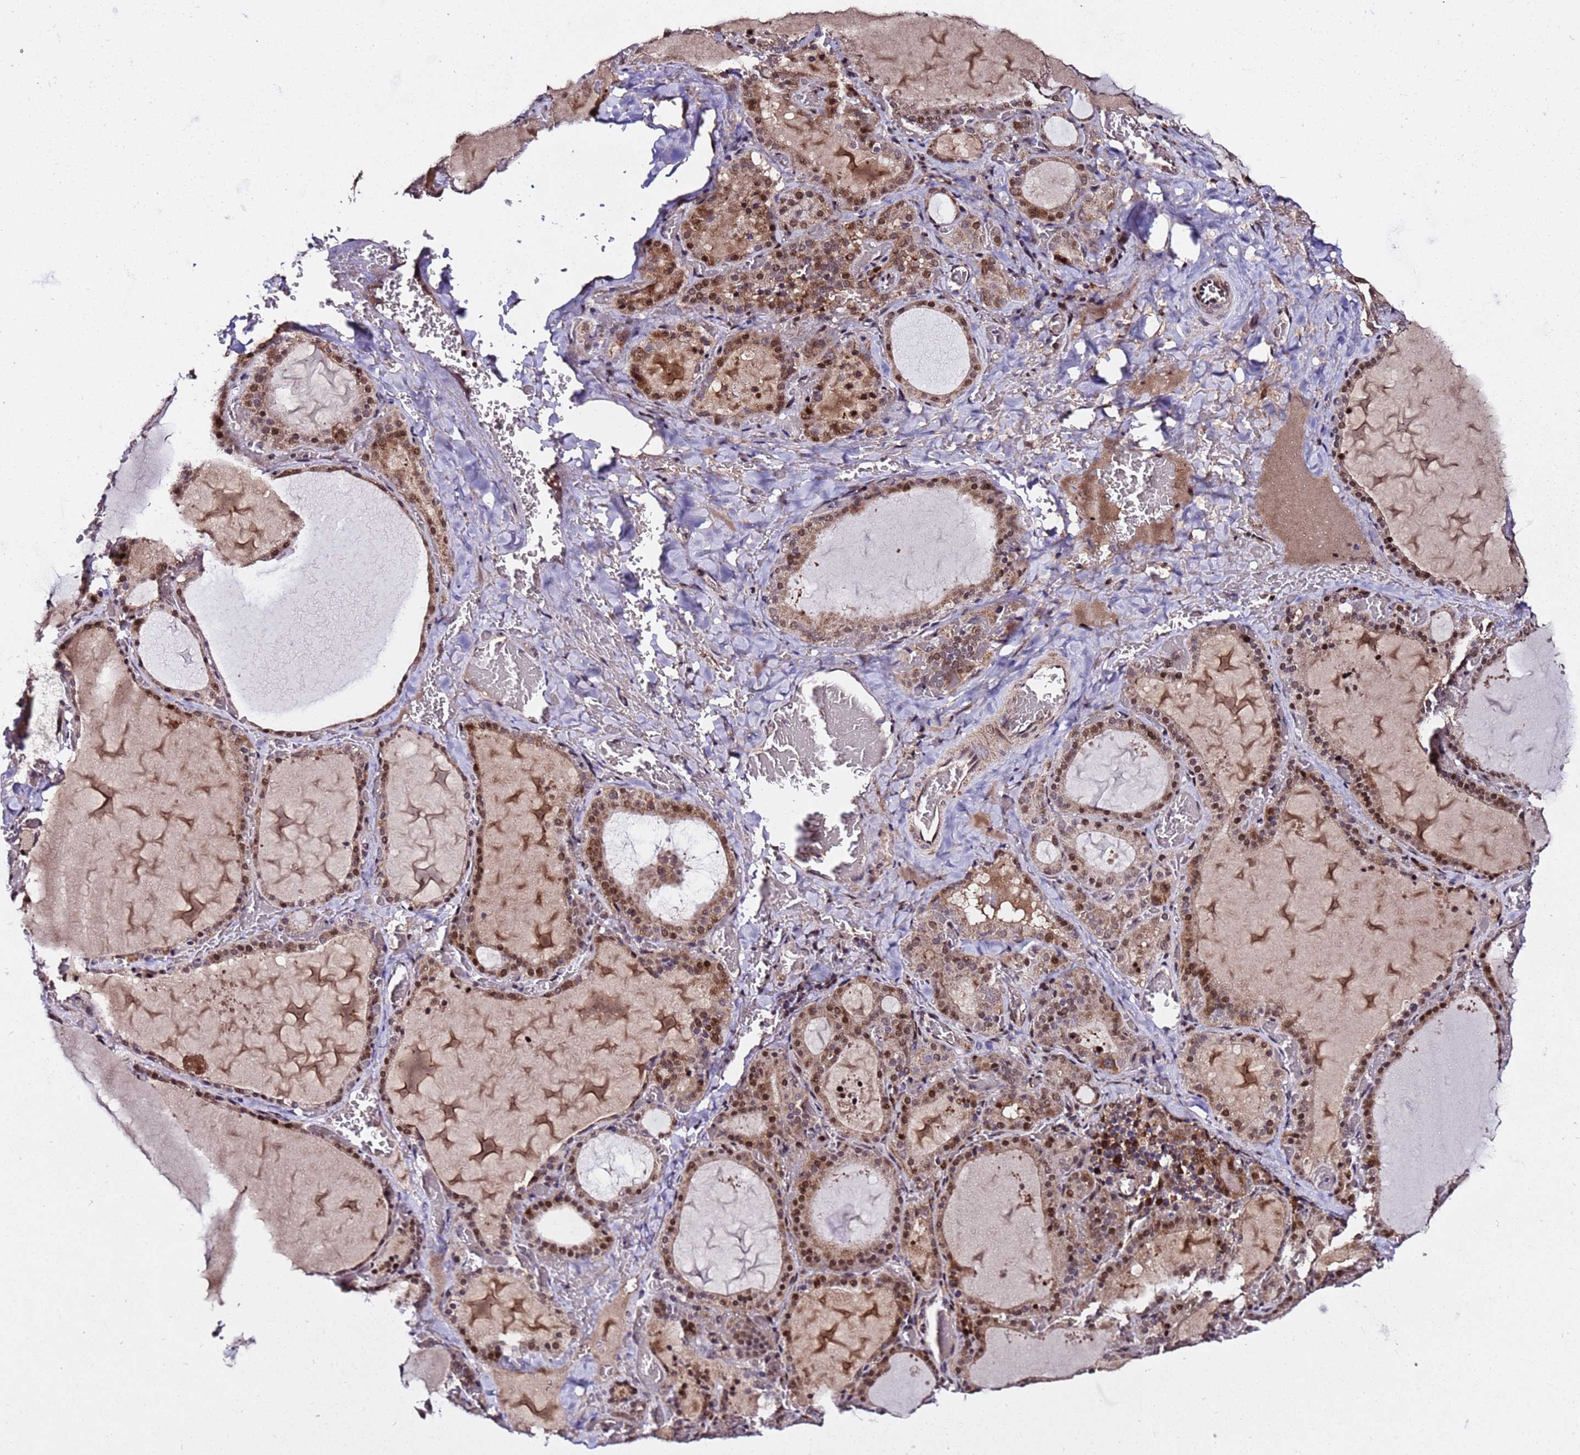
{"staining": {"intensity": "strong", "quantity": ">75%", "location": "cytoplasmic/membranous,nuclear"}, "tissue": "thyroid gland", "cell_type": "Glandular cells", "image_type": "normal", "snomed": [{"axis": "morphology", "description": "Normal tissue, NOS"}, {"axis": "topography", "description": "Thyroid gland"}], "caption": "Immunohistochemical staining of benign thyroid gland shows >75% levels of strong cytoplasmic/membranous,nuclear protein positivity in about >75% of glandular cells.", "gene": "WNK4", "patient": {"sex": "female", "age": 39}}